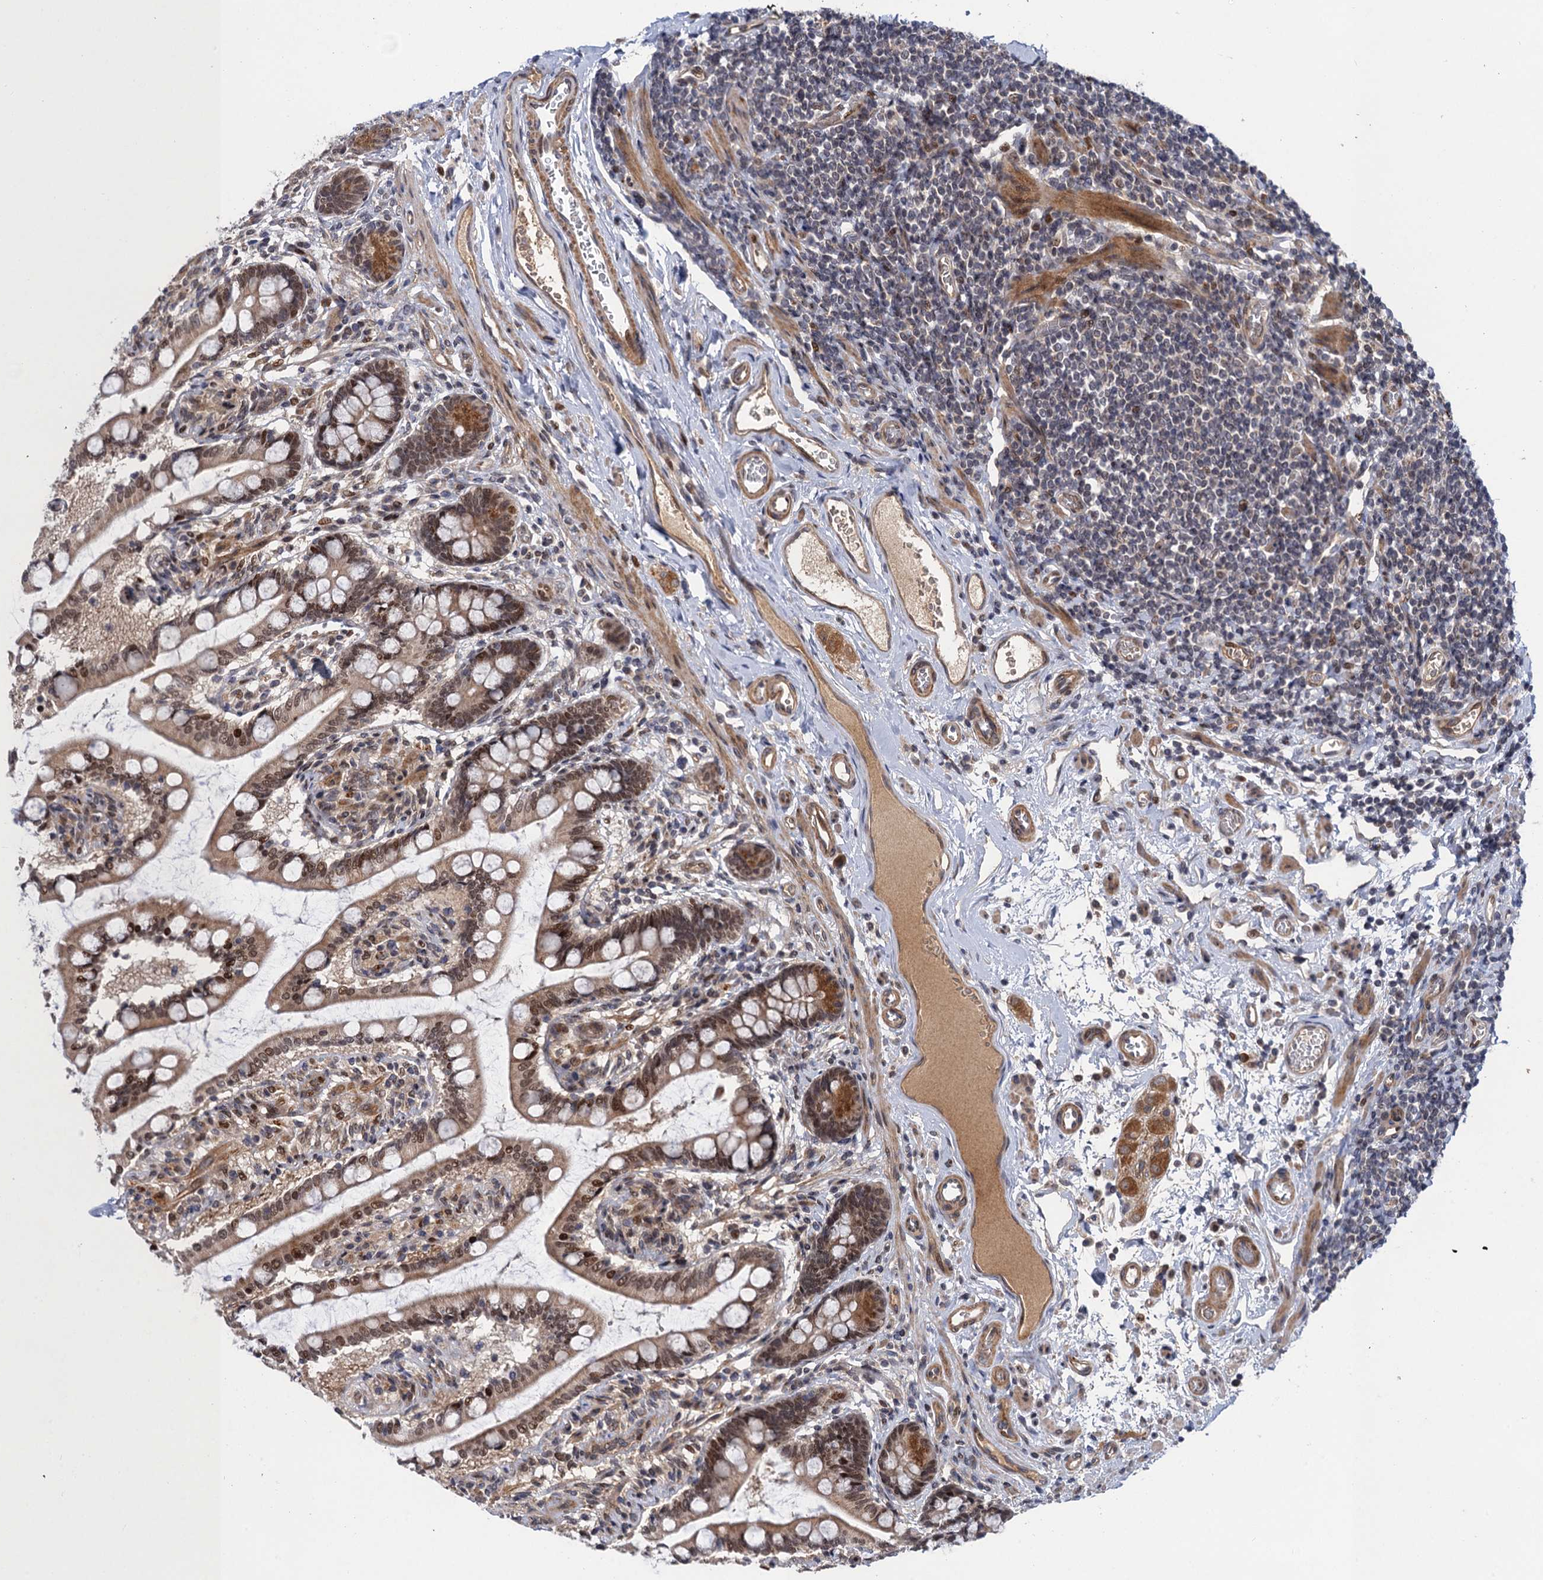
{"staining": {"intensity": "moderate", "quantity": ">75%", "location": "cytoplasmic/membranous,nuclear"}, "tissue": "small intestine", "cell_type": "Glandular cells", "image_type": "normal", "snomed": [{"axis": "morphology", "description": "Normal tissue, NOS"}, {"axis": "topography", "description": "Small intestine"}], "caption": "IHC (DAB (3,3'-diaminobenzidine)) staining of benign human small intestine displays moderate cytoplasmic/membranous,nuclear protein expression in about >75% of glandular cells. (Stains: DAB (3,3'-diaminobenzidine) in brown, nuclei in blue, Microscopy: brightfield microscopy at high magnification).", "gene": "NEK8", "patient": {"sex": "male", "age": 52}}